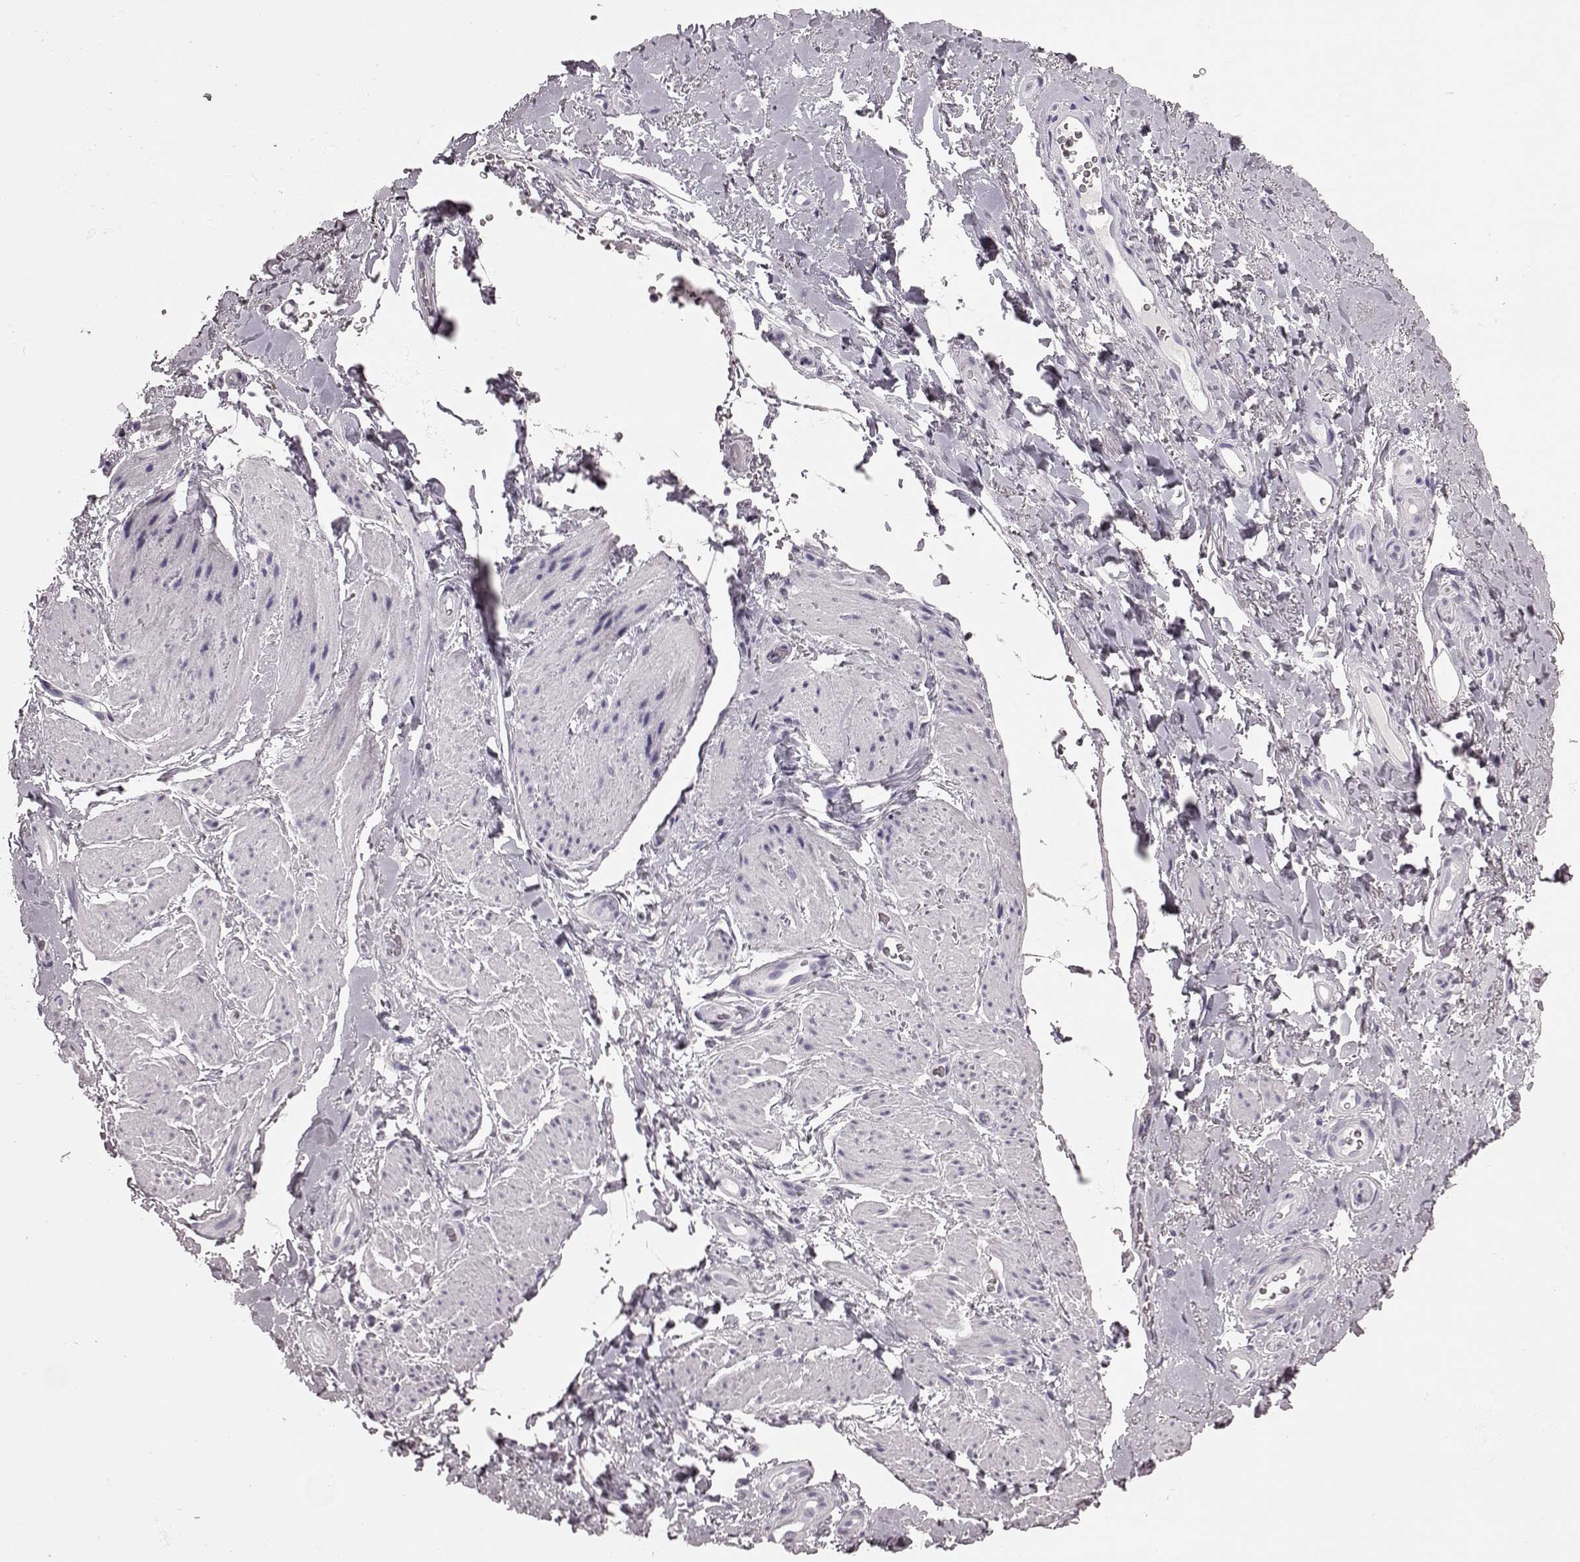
{"staining": {"intensity": "negative", "quantity": "none", "location": "none"}, "tissue": "adipose tissue", "cell_type": "Adipocytes", "image_type": "normal", "snomed": [{"axis": "morphology", "description": "Normal tissue, NOS"}, {"axis": "topography", "description": "Anal"}, {"axis": "topography", "description": "Peripheral nerve tissue"}], "caption": "High magnification brightfield microscopy of benign adipose tissue stained with DAB (brown) and counterstained with hematoxylin (blue): adipocytes show no significant positivity.", "gene": "AIPL1", "patient": {"sex": "male", "age": 53}}